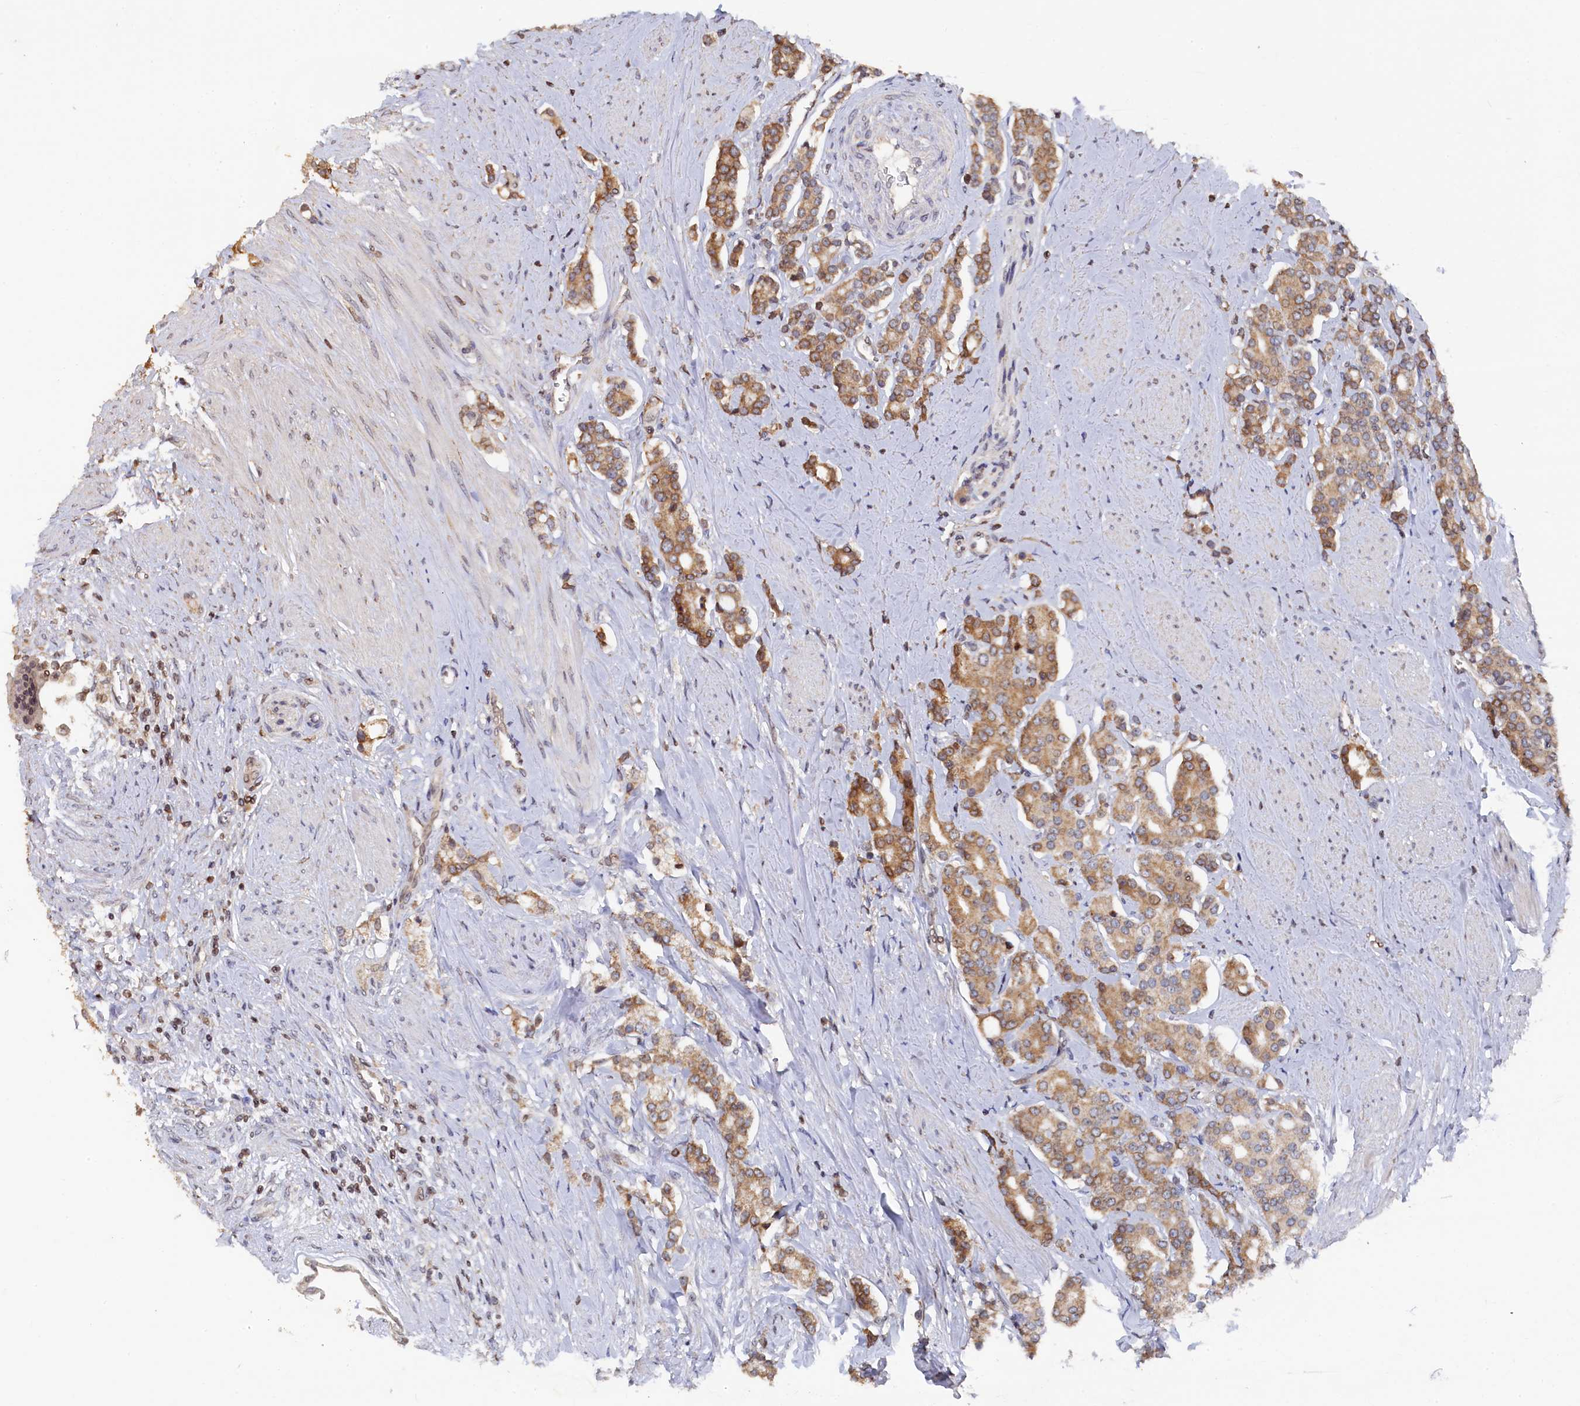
{"staining": {"intensity": "moderate", "quantity": ">75%", "location": "cytoplasmic/membranous"}, "tissue": "prostate cancer", "cell_type": "Tumor cells", "image_type": "cancer", "snomed": [{"axis": "morphology", "description": "Adenocarcinoma, High grade"}, {"axis": "topography", "description": "Prostate"}], "caption": "Human prostate cancer stained for a protein (brown) displays moderate cytoplasmic/membranous positive positivity in about >75% of tumor cells.", "gene": "ANKEF1", "patient": {"sex": "male", "age": 62}}